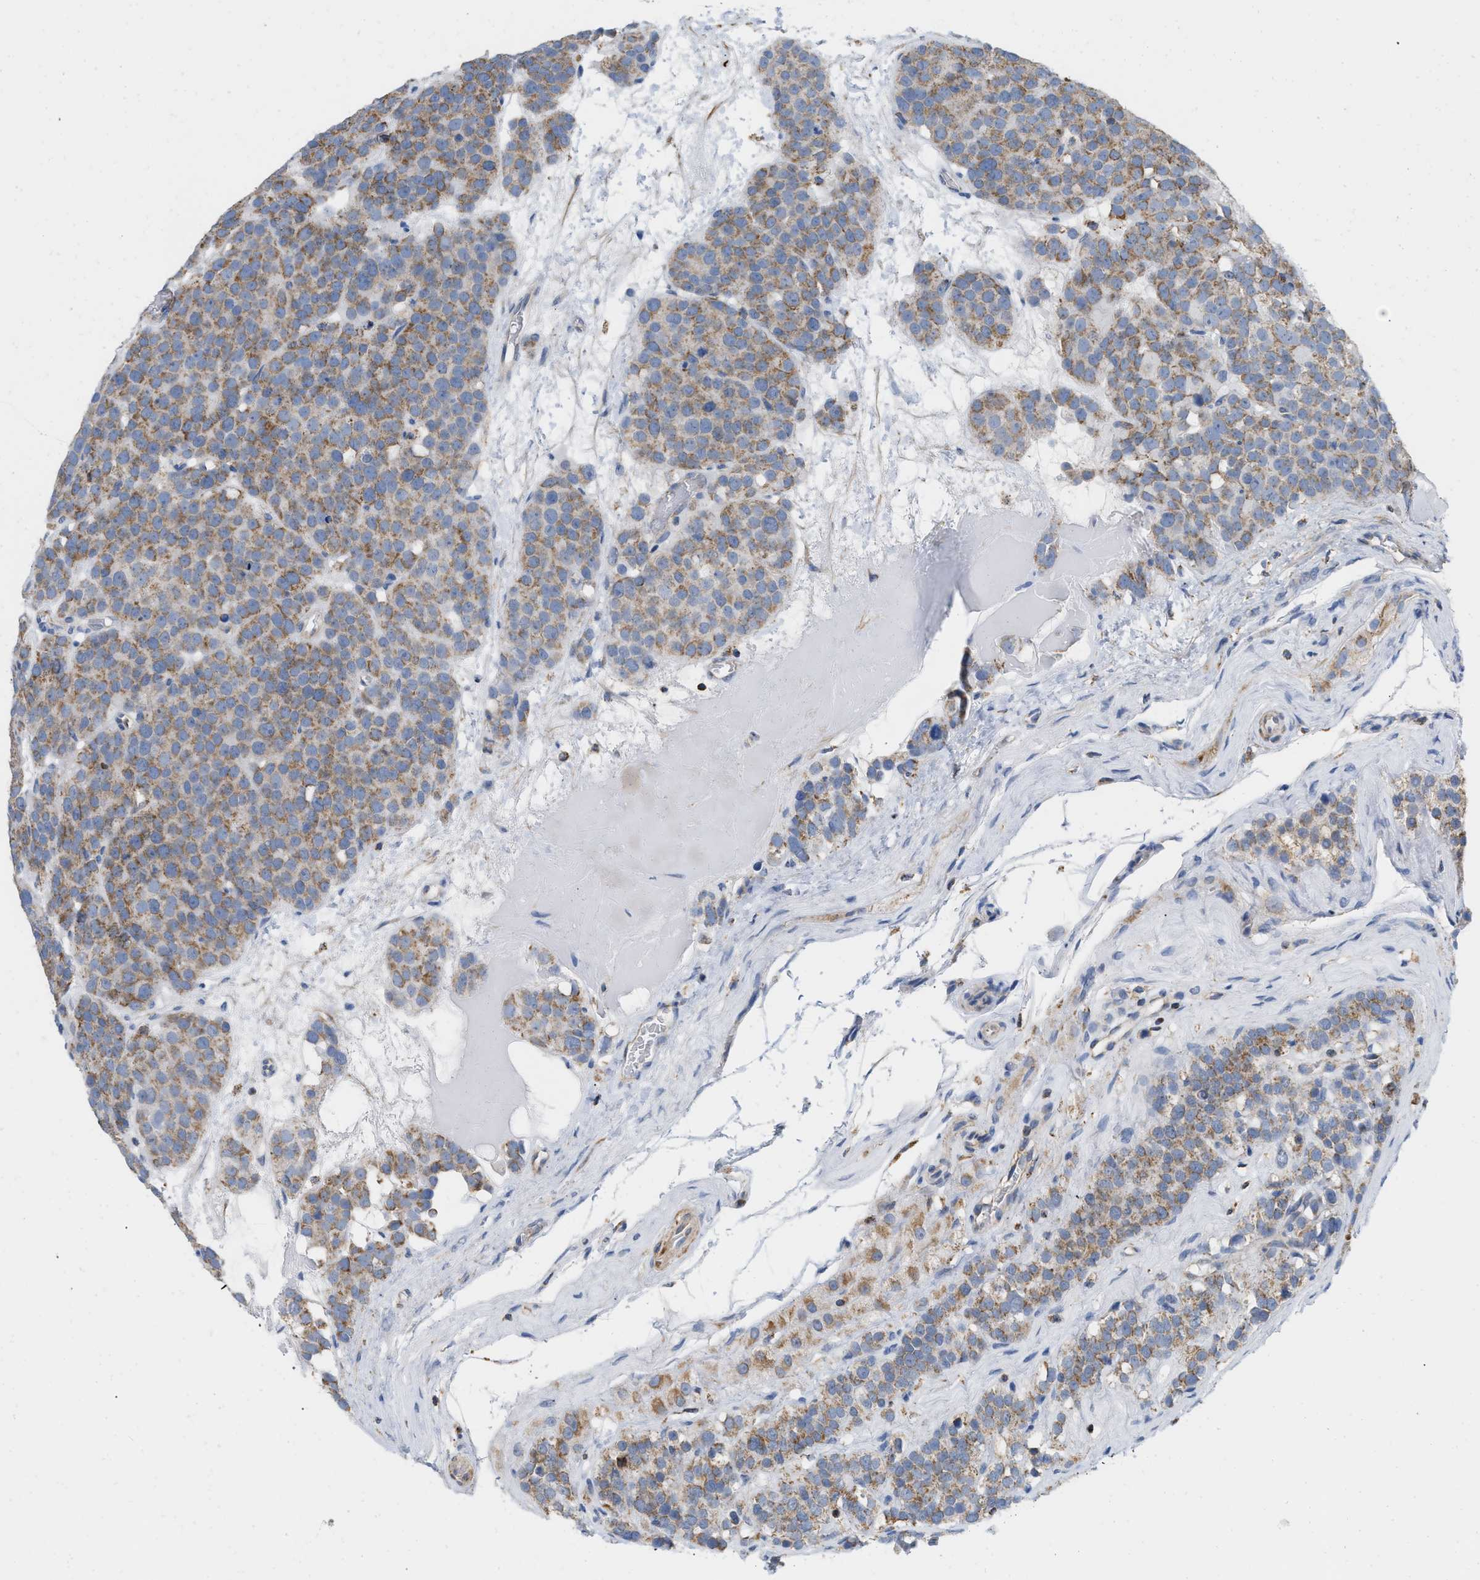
{"staining": {"intensity": "moderate", "quantity": ">75%", "location": "cytoplasmic/membranous"}, "tissue": "testis cancer", "cell_type": "Tumor cells", "image_type": "cancer", "snomed": [{"axis": "morphology", "description": "Seminoma, NOS"}, {"axis": "topography", "description": "Testis"}], "caption": "Immunohistochemistry (IHC) (DAB) staining of human testis cancer (seminoma) shows moderate cytoplasmic/membranous protein positivity in approximately >75% of tumor cells.", "gene": "GRB10", "patient": {"sex": "male", "age": 71}}